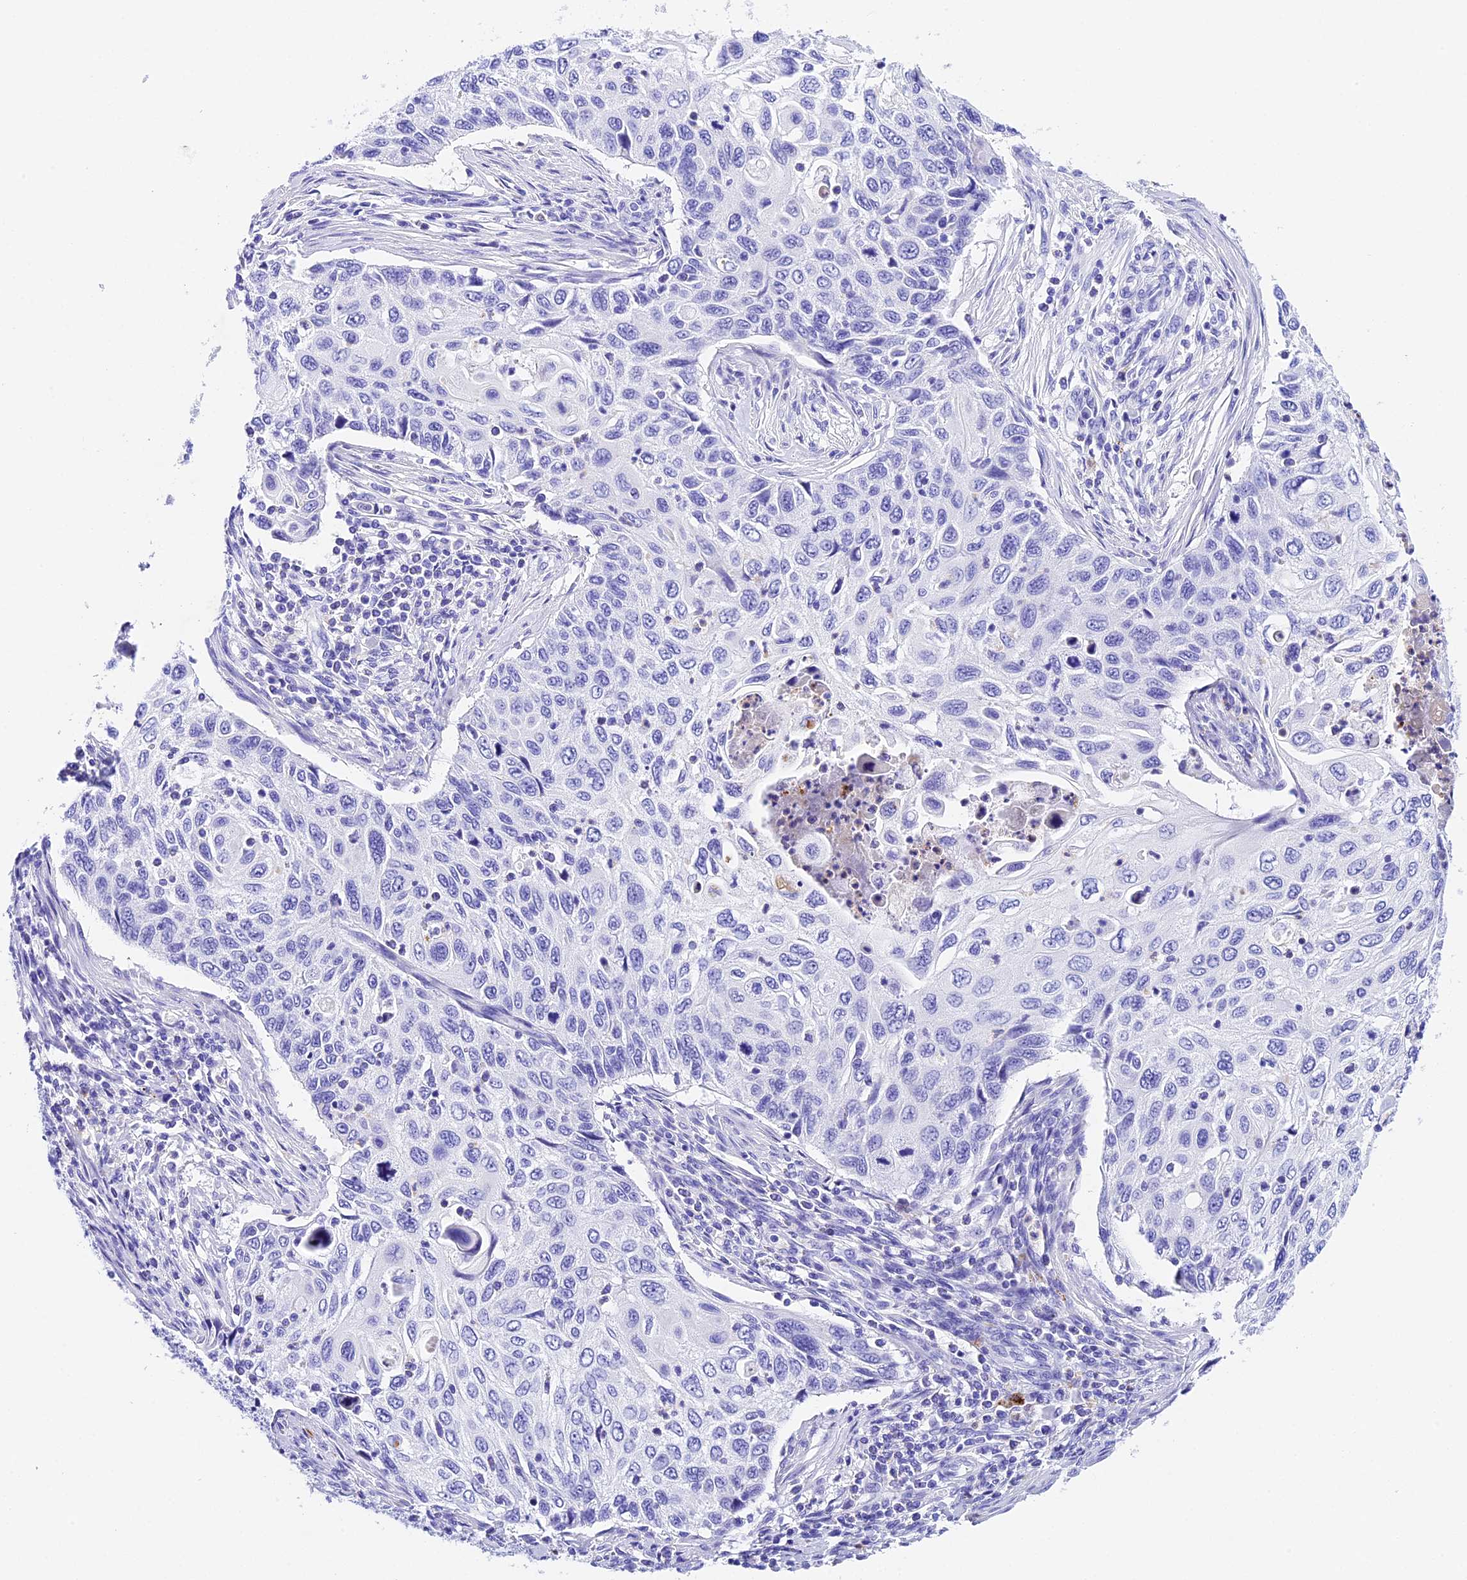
{"staining": {"intensity": "negative", "quantity": "none", "location": "none"}, "tissue": "cervical cancer", "cell_type": "Tumor cells", "image_type": "cancer", "snomed": [{"axis": "morphology", "description": "Squamous cell carcinoma, NOS"}, {"axis": "topography", "description": "Cervix"}], "caption": "DAB immunohistochemical staining of human cervical cancer exhibits no significant staining in tumor cells.", "gene": "PSG11", "patient": {"sex": "female", "age": 70}}